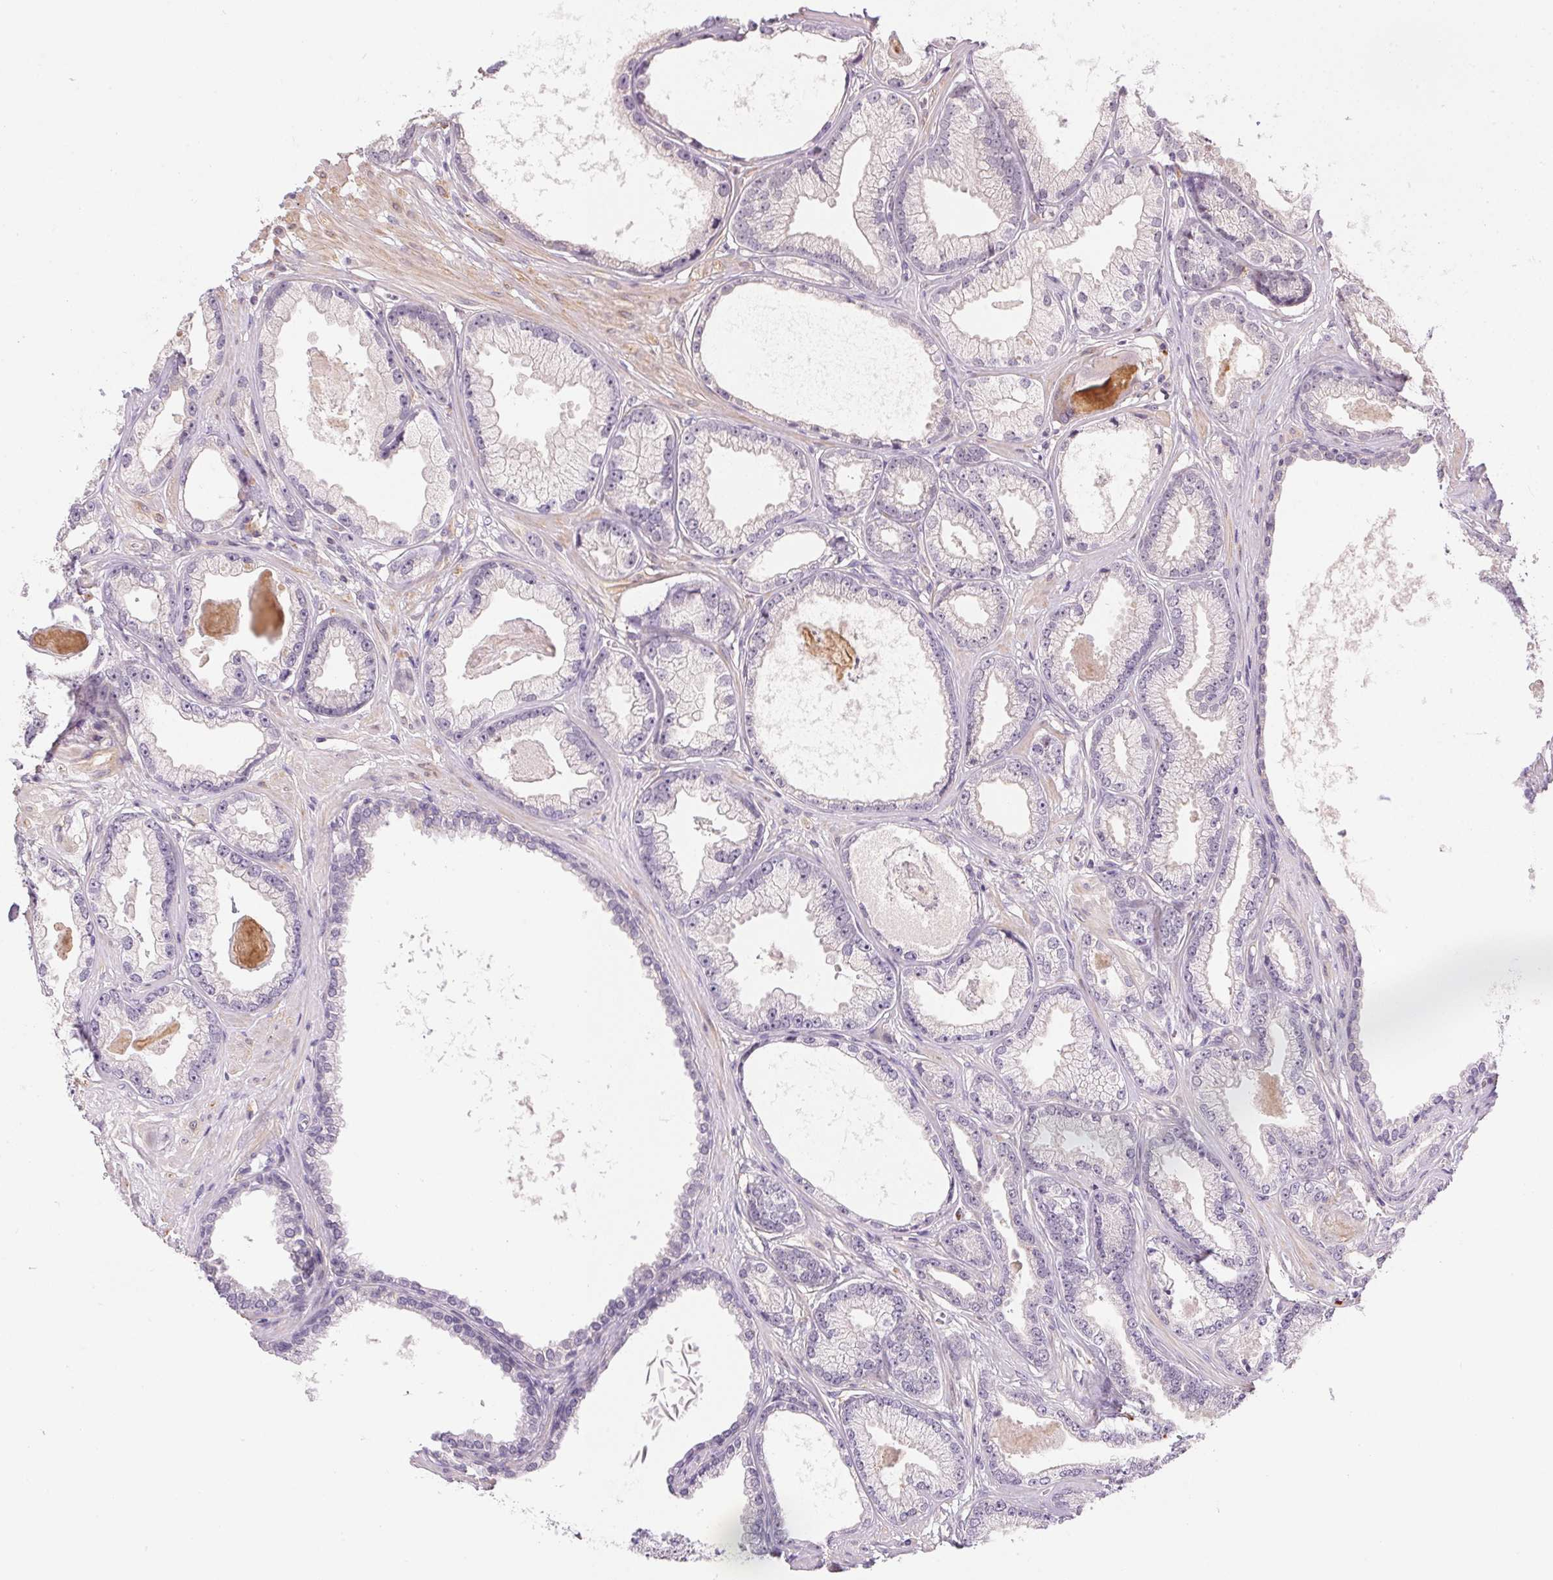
{"staining": {"intensity": "negative", "quantity": "none", "location": "none"}, "tissue": "prostate cancer", "cell_type": "Tumor cells", "image_type": "cancer", "snomed": [{"axis": "morphology", "description": "Adenocarcinoma, Low grade"}, {"axis": "topography", "description": "Prostate"}], "caption": "A micrograph of prostate low-grade adenocarcinoma stained for a protein exhibits no brown staining in tumor cells.", "gene": "CFAP92", "patient": {"sex": "male", "age": 64}}